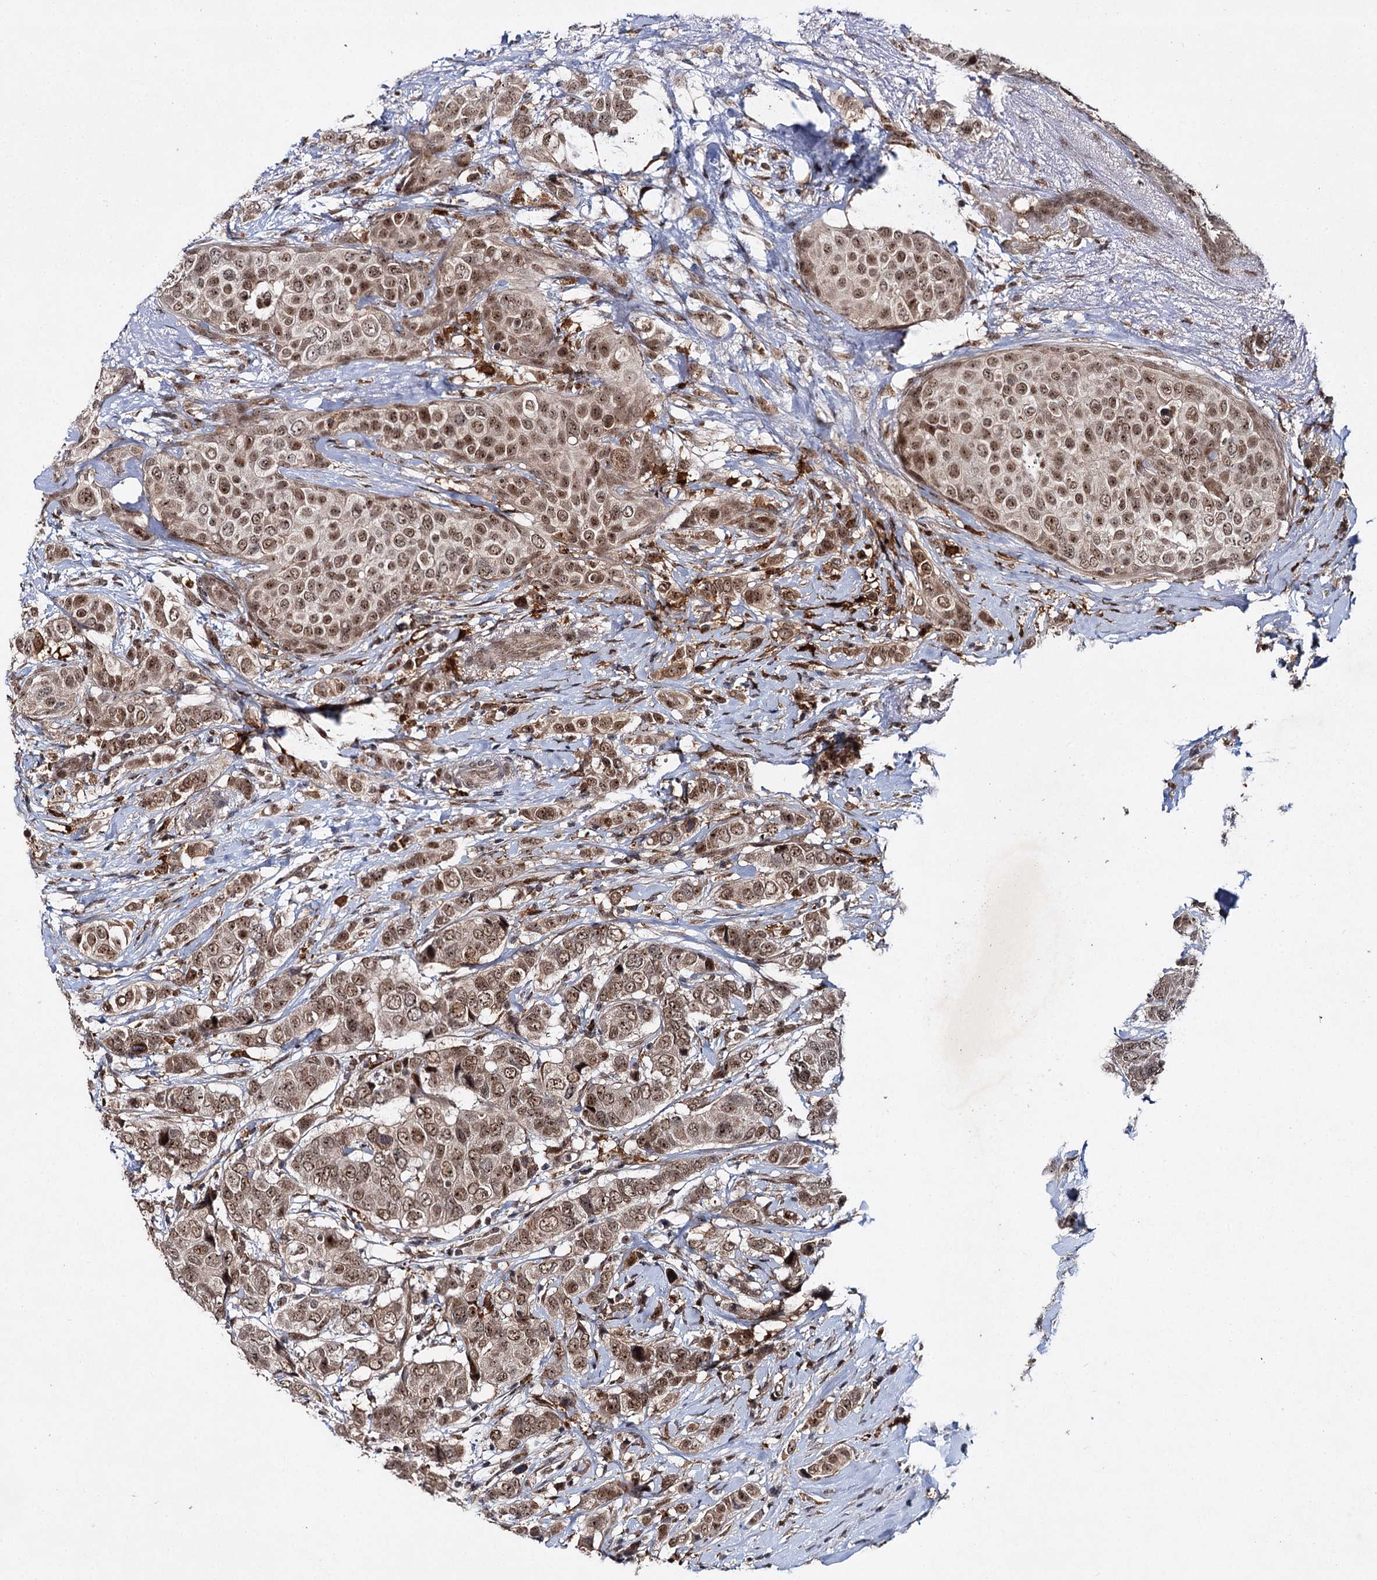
{"staining": {"intensity": "moderate", "quantity": ">75%", "location": "nuclear"}, "tissue": "breast cancer", "cell_type": "Tumor cells", "image_type": "cancer", "snomed": [{"axis": "morphology", "description": "Lobular carcinoma"}, {"axis": "topography", "description": "Breast"}], "caption": "This photomicrograph demonstrates immunohistochemistry (IHC) staining of lobular carcinoma (breast), with medium moderate nuclear positivity in about >75% of tumor cells.", "gene": "BUD13", "patient": {"sex": "female", "age": 51}}